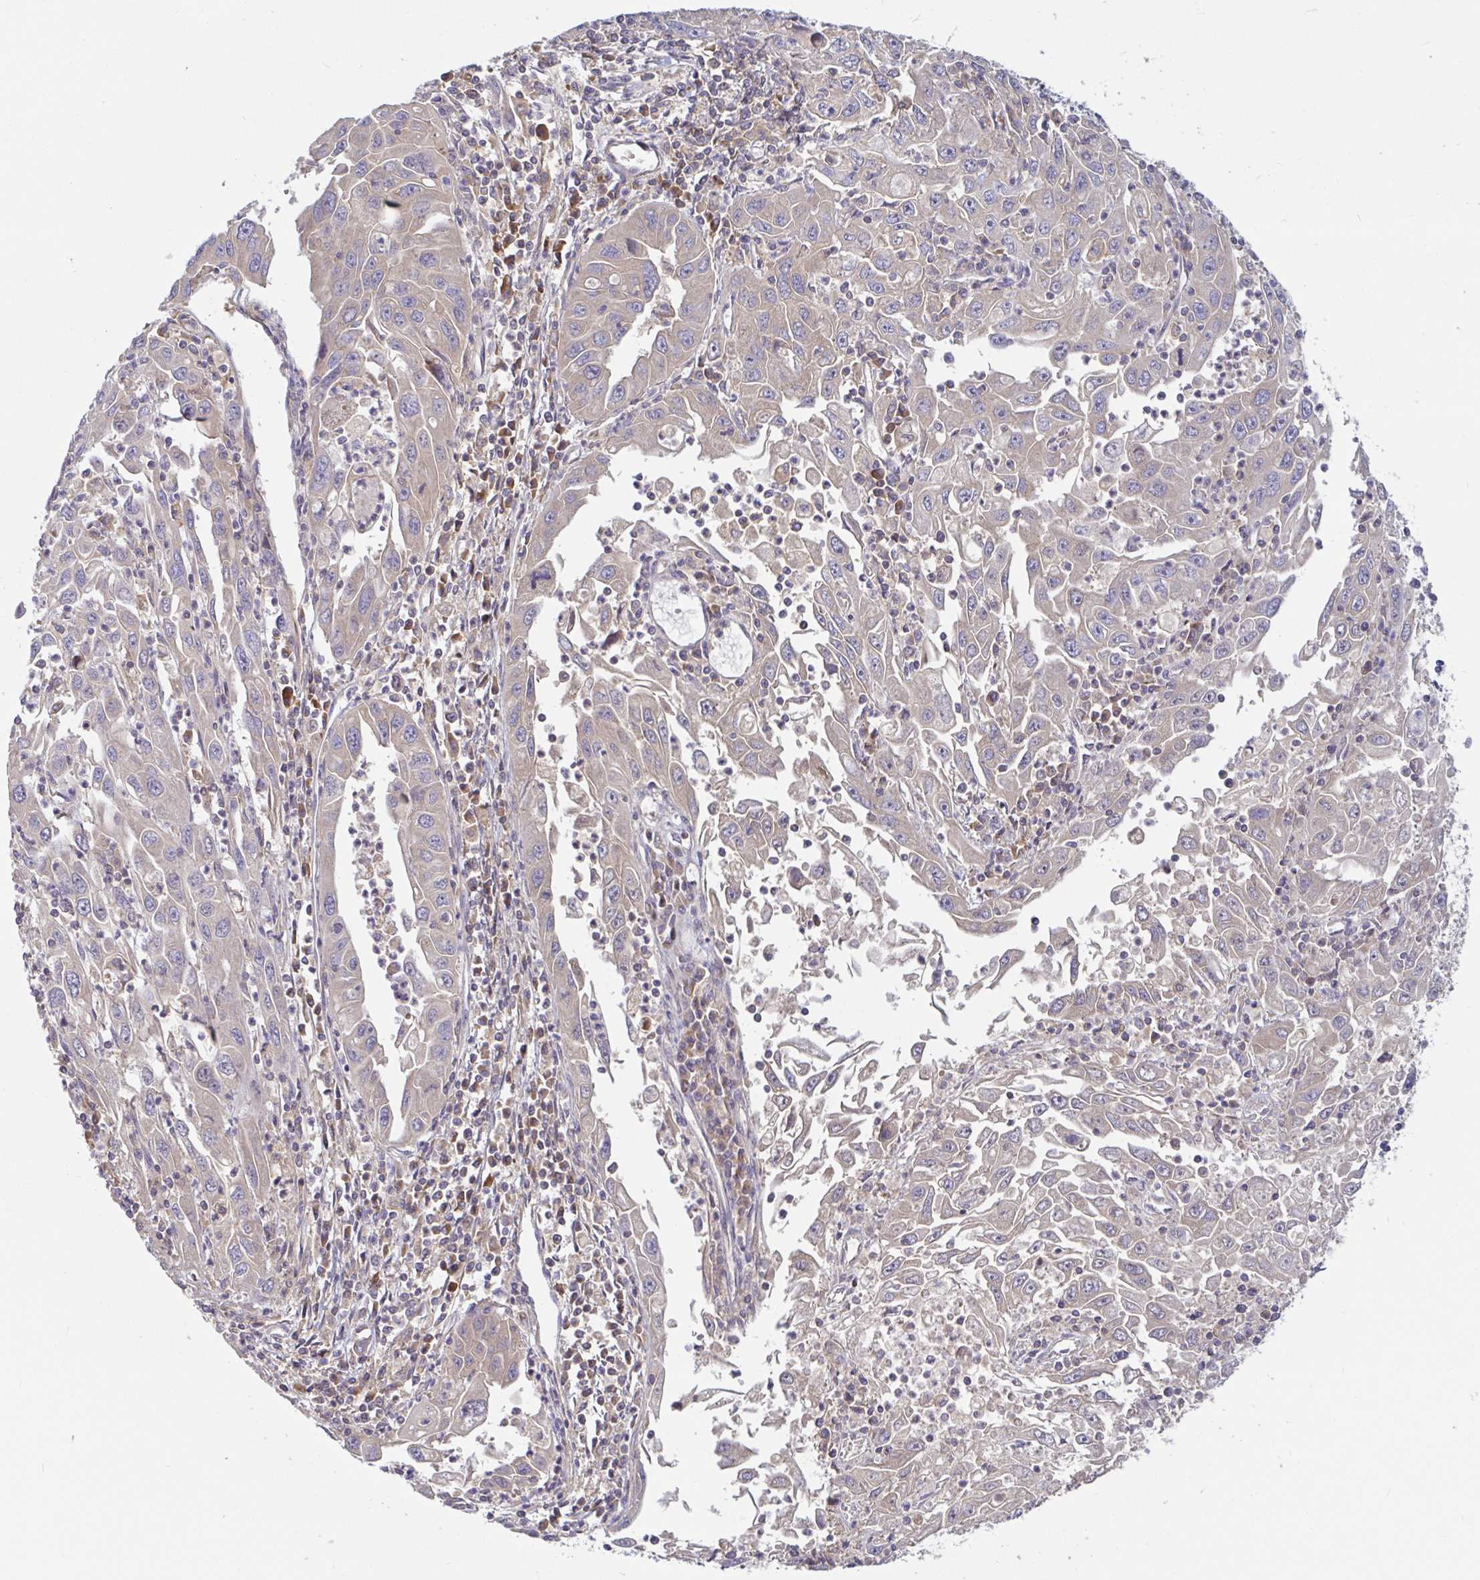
{"staining": {"intensity": "negative", "quantity": "none", "location": "none"}, "tissue": "endometrial cancer", "cell_type": "Tumor cells", "image_type": "cancer", "snomed": [{"axis": "morphology", "description": "Adenocarcinoma, NOS"}, {"axis": "topography", "description": "Uterus"}], "caption": "High magnification brightfield microscopy of endometrial adenocarcinoma stained with DAB (brown) and counterstained with hematoxylin (blue): tumor cells show no significant expression. The staining is performed using DAB brown chromogen with nuclei counter-stained in using hematoxylin.", "gene": "LARP1", "patient": {"sex": "female", "age": 62}}